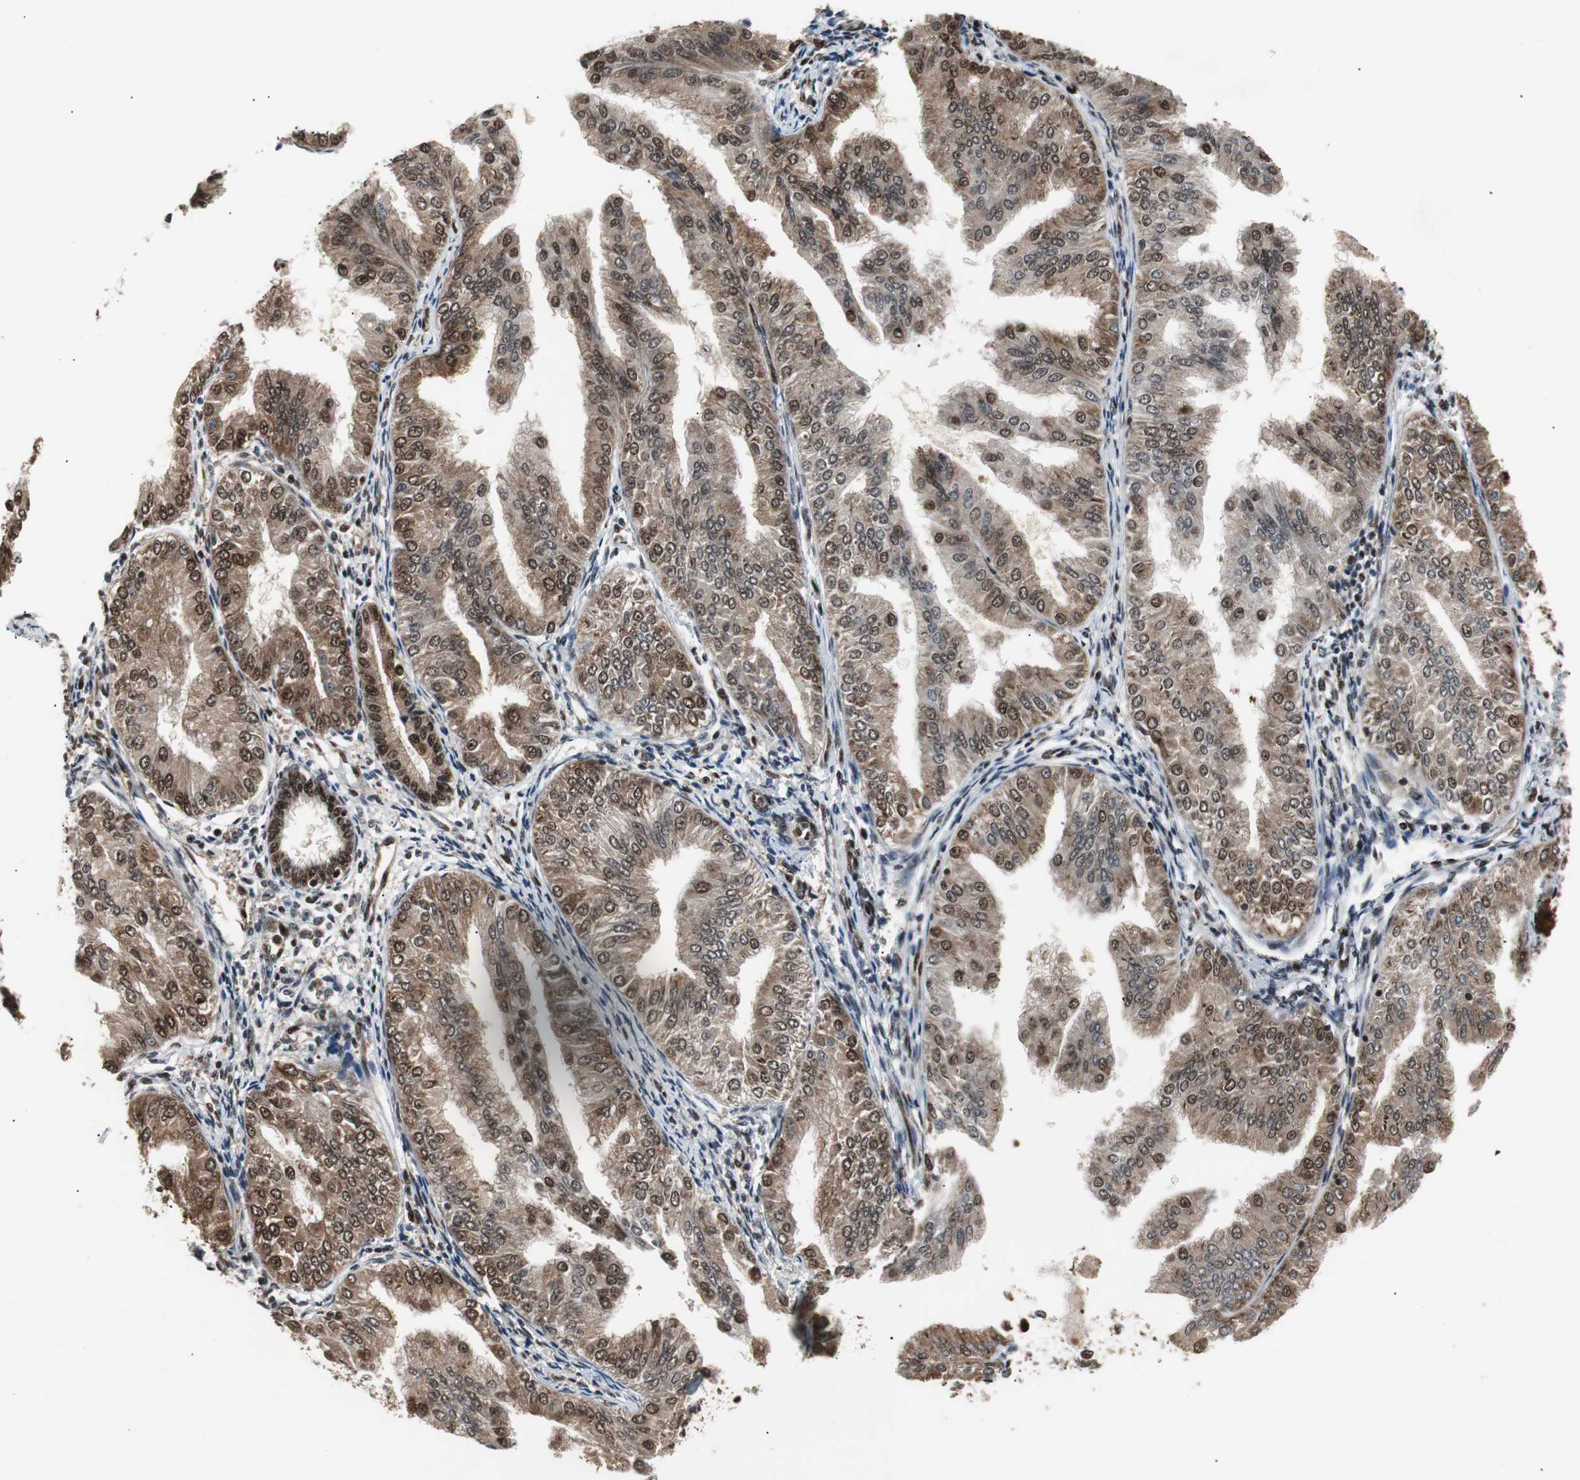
{"staining": {"intensity": "strong", "quantity": ">75%", "location": "cytoplasmic/membranous,nuclear"}, "tissue": "endometrial cancer", "cell_type": "Tumor cells", "image_type": "cancer", "snomed": [{"axis": "morphology", "description": "Adenocarcinoma, NOS"}, {"axis": "topography", "description": "Endometrium"}], "caption": "The photomicrograph shows immunohistochemical staining of endometrial adenocarcinoma. There is strong cytoplasmic/membranous and nuclear staining is identified in approximately >75% of tumor cells.", "gene": "ACLY", "patient": {"sex": "female", "age": 53}}